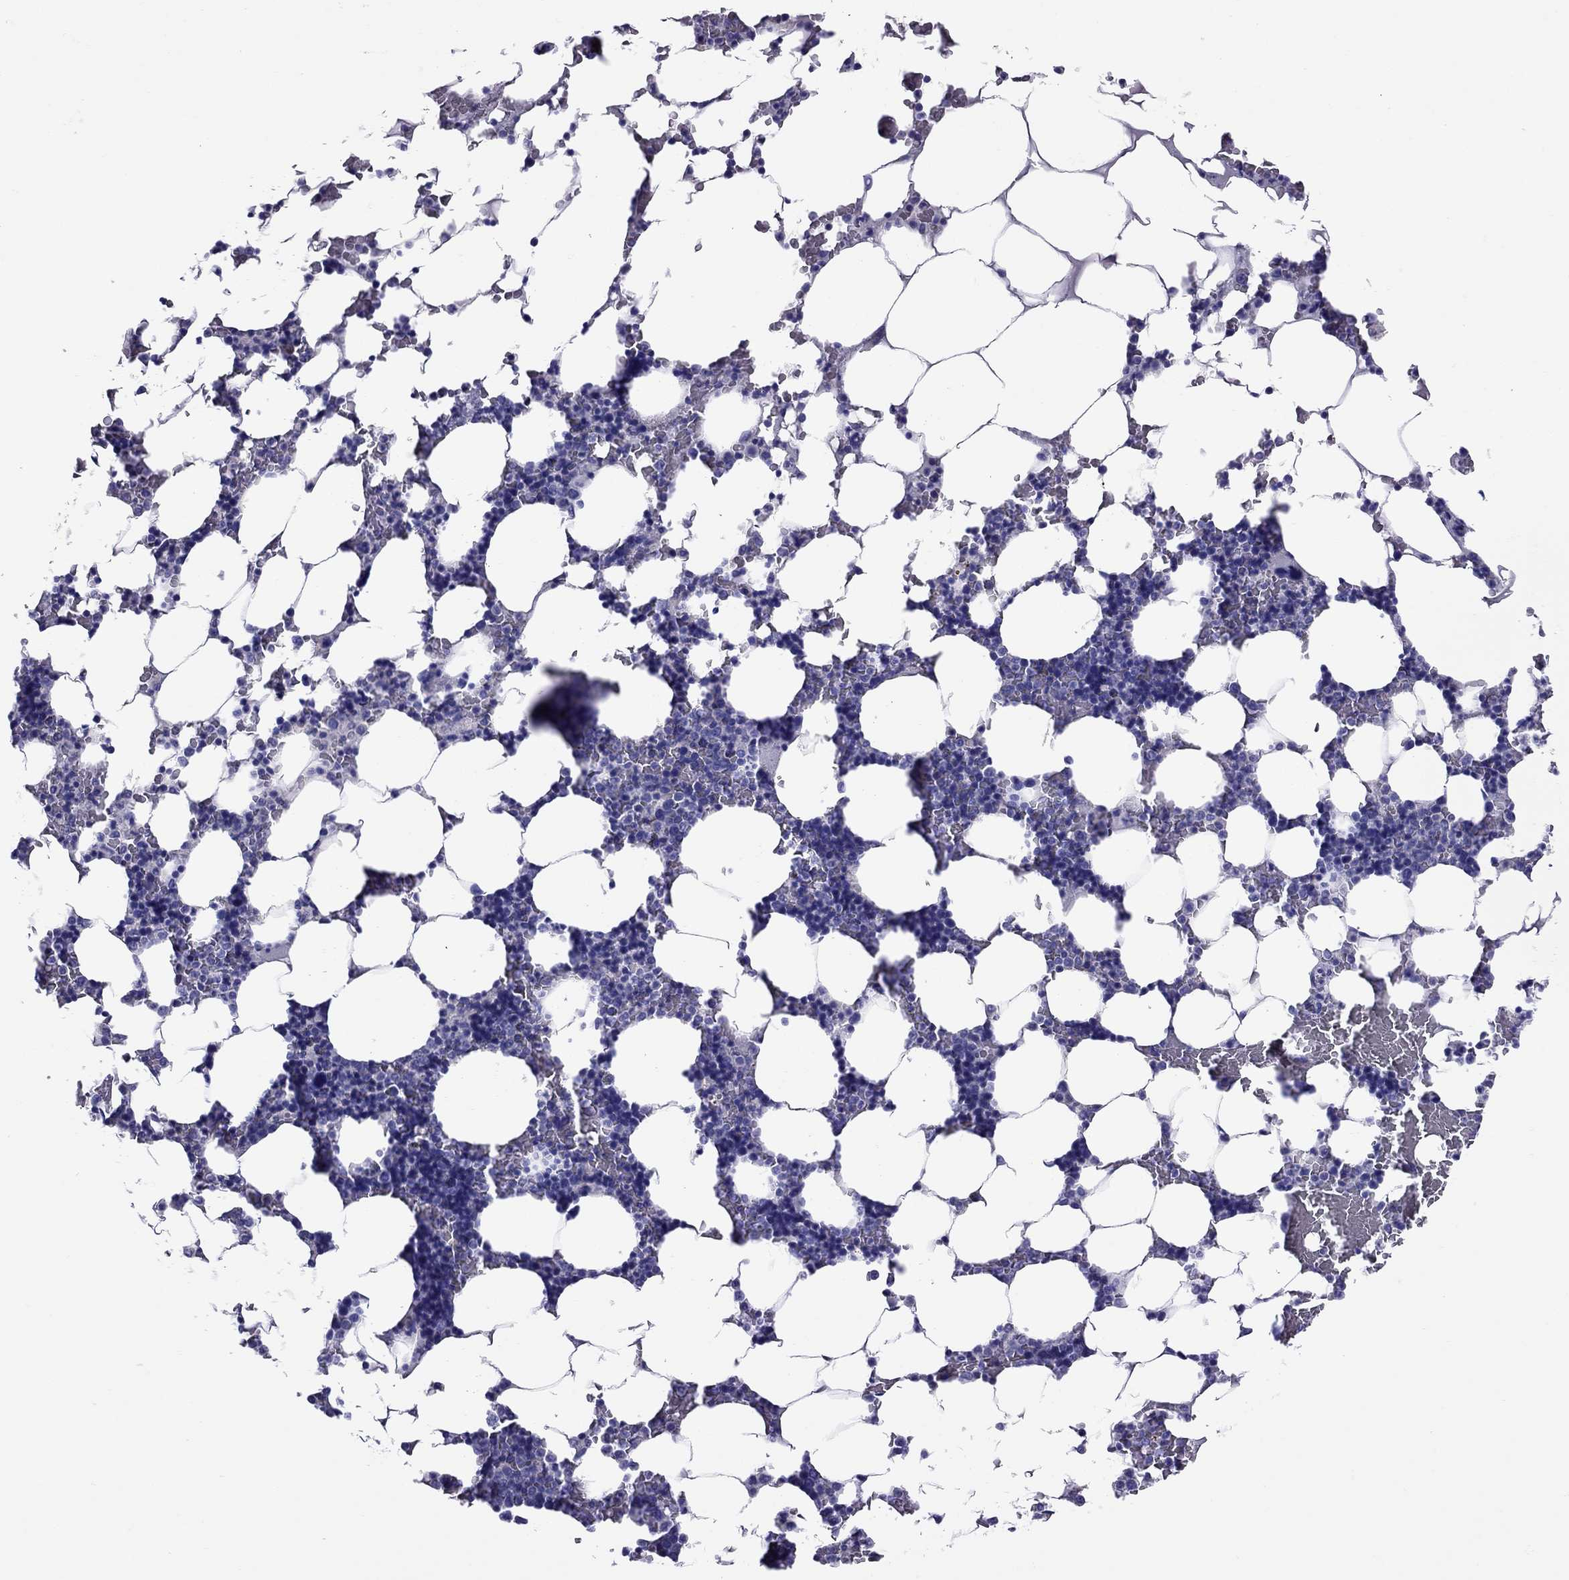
{"staining": {"intensity": "negative", "quantity": "none", "location": "none"}, "tissue": "bone marrow", "cell_type": "Hematopoietic cells", "image_type": "normal", "snomed": [{"axis": "morphology", "description": "Normal tissue, NOS"}, {"axis": "topography", "description": "Bone marrow"}], "caption": "IHC image of unremarkable bone marrow stained for a protein (brown), which demonstrates no positivity in hematopoietic cells. (DAB IHC with hematoxylin counter stain).", "gene": "AVPR1B", "patient": {"sex": "male", "age": 51}}